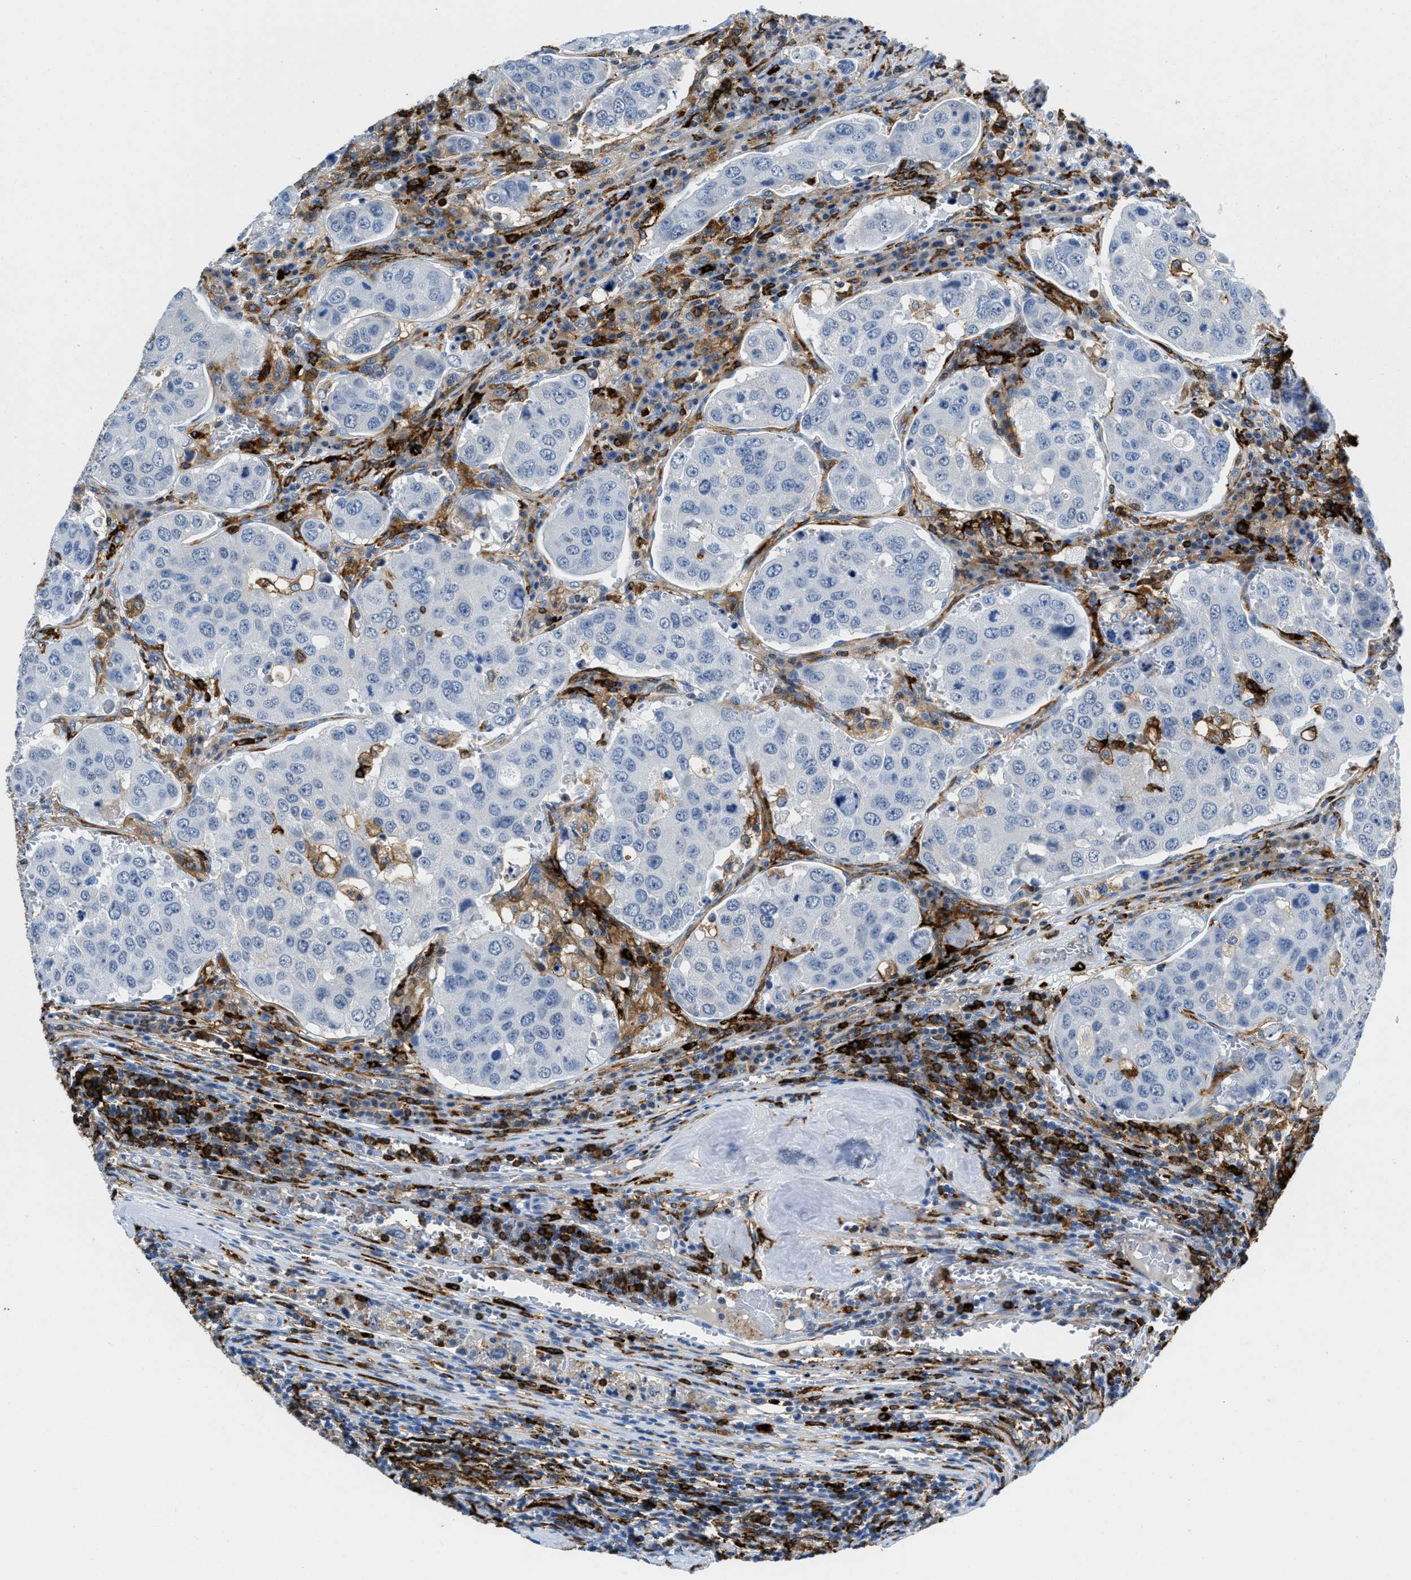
{"staining": {"intensity": "negative", "quantity": "none", "location": "none"}, "tissue": "urothelial cancer", "cell_type": "Tumor cells", "image_type": "cancer", "snomed": [{"axis": "morphology", "description": "Urothelial carcinoma, High grade"}, {"axis": "topography", "description": "Lymph node"}, {"axis": "topography", "description": "Urinary bladder"}], "caption": "This is an immunohistochemistry (IHC) micrograph of urothelial cancer. There is no expression in tumor cells.", "gene": "CD226", "patient": {"sex": "male", "age": 51}}